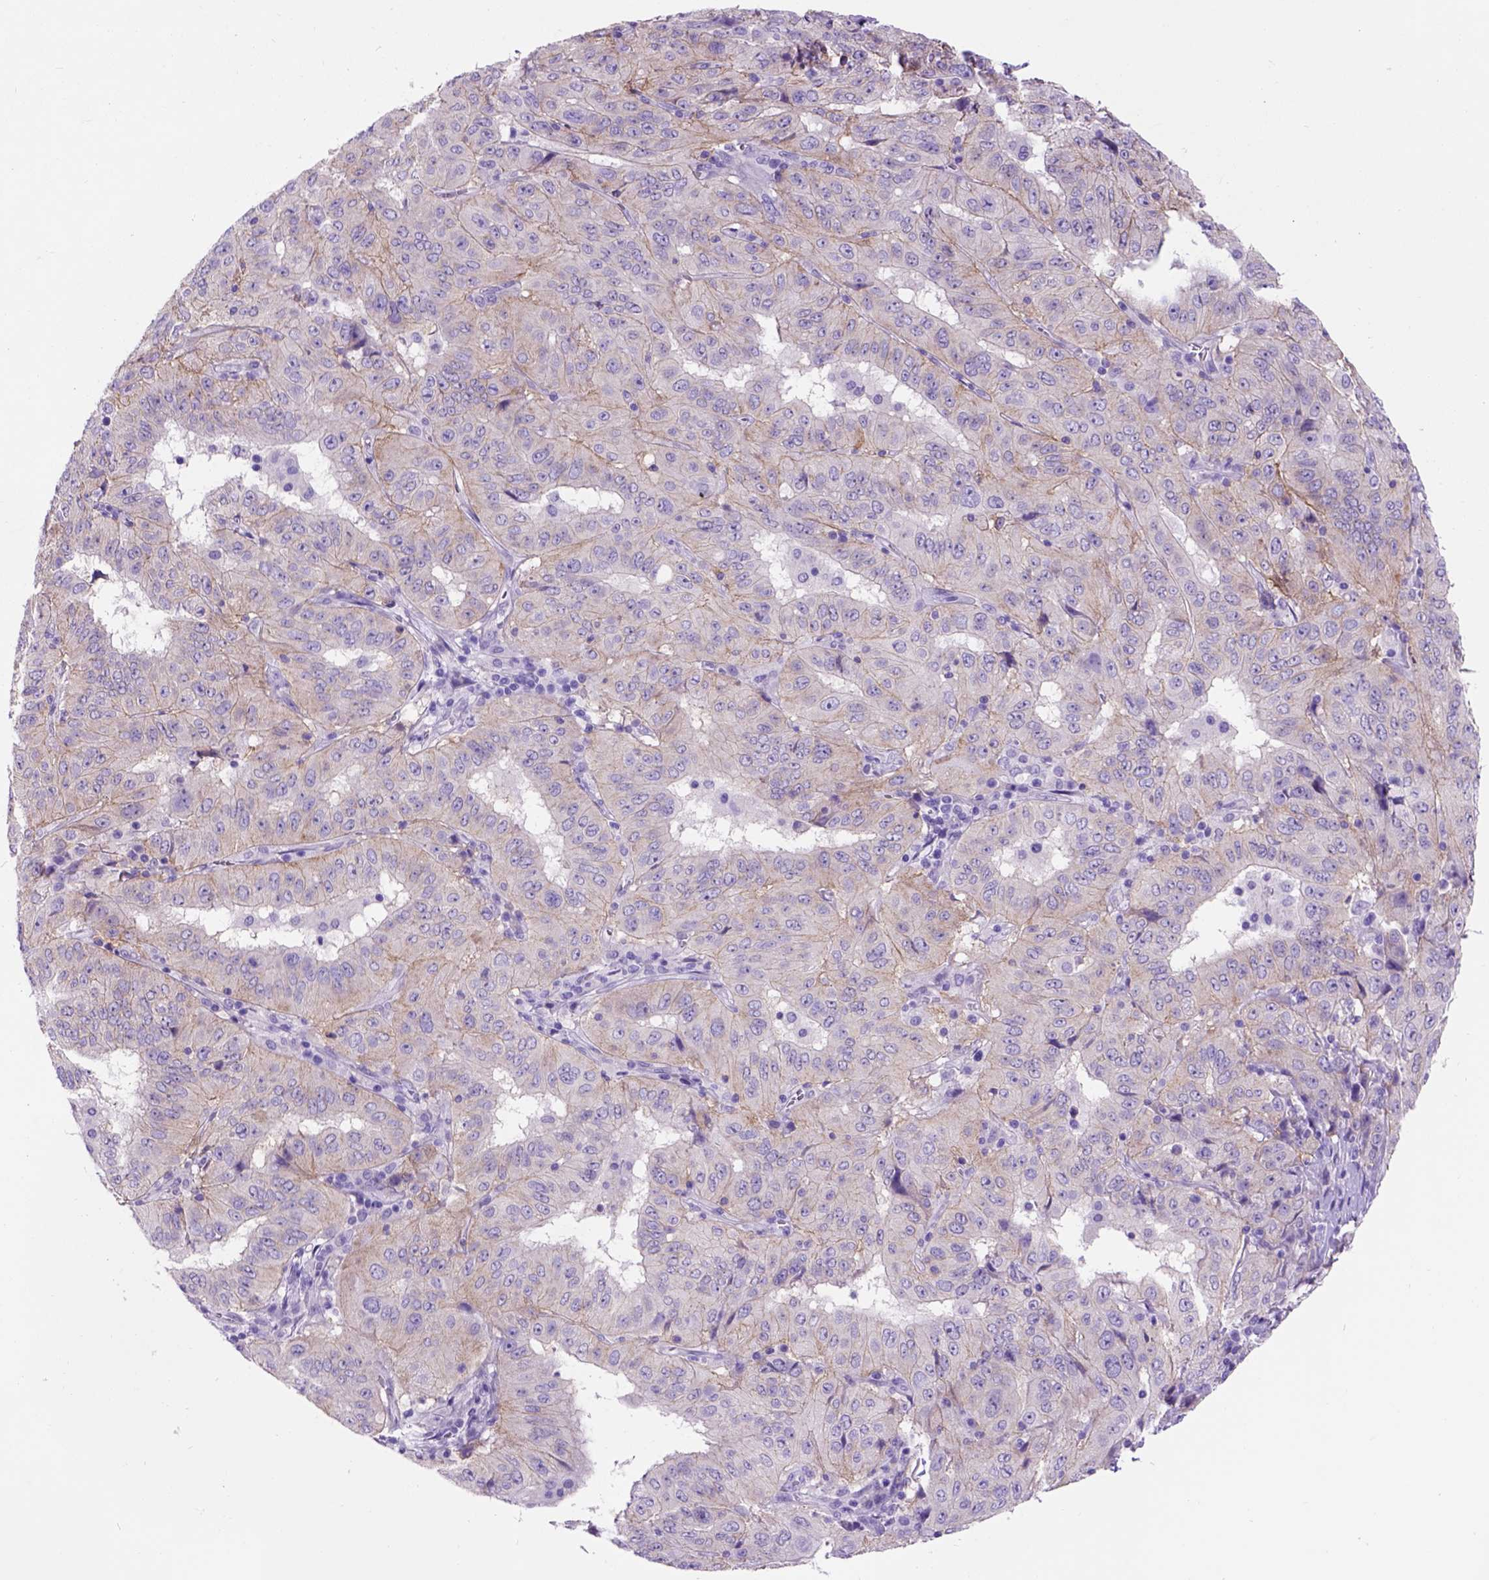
{"staining": {"intensity": "negative", "quantity": "none", "location": "none"}, "tissue": "pancreatic cancer", "cell_type": "Tumor cells", "image_type": "cancer", "snomed": [{"axis": "morphology", "description": "Adenocarcinoma, NOS"}, {"axis": "topography", "description": "Pancreas"}], "caption": "Photomicrograph shows no protein expression in tumor cells of adenocarcinoma (pancreatic) tissue.", "gene": "EGFR", "patient": {"sex": "male", "age": 63}}